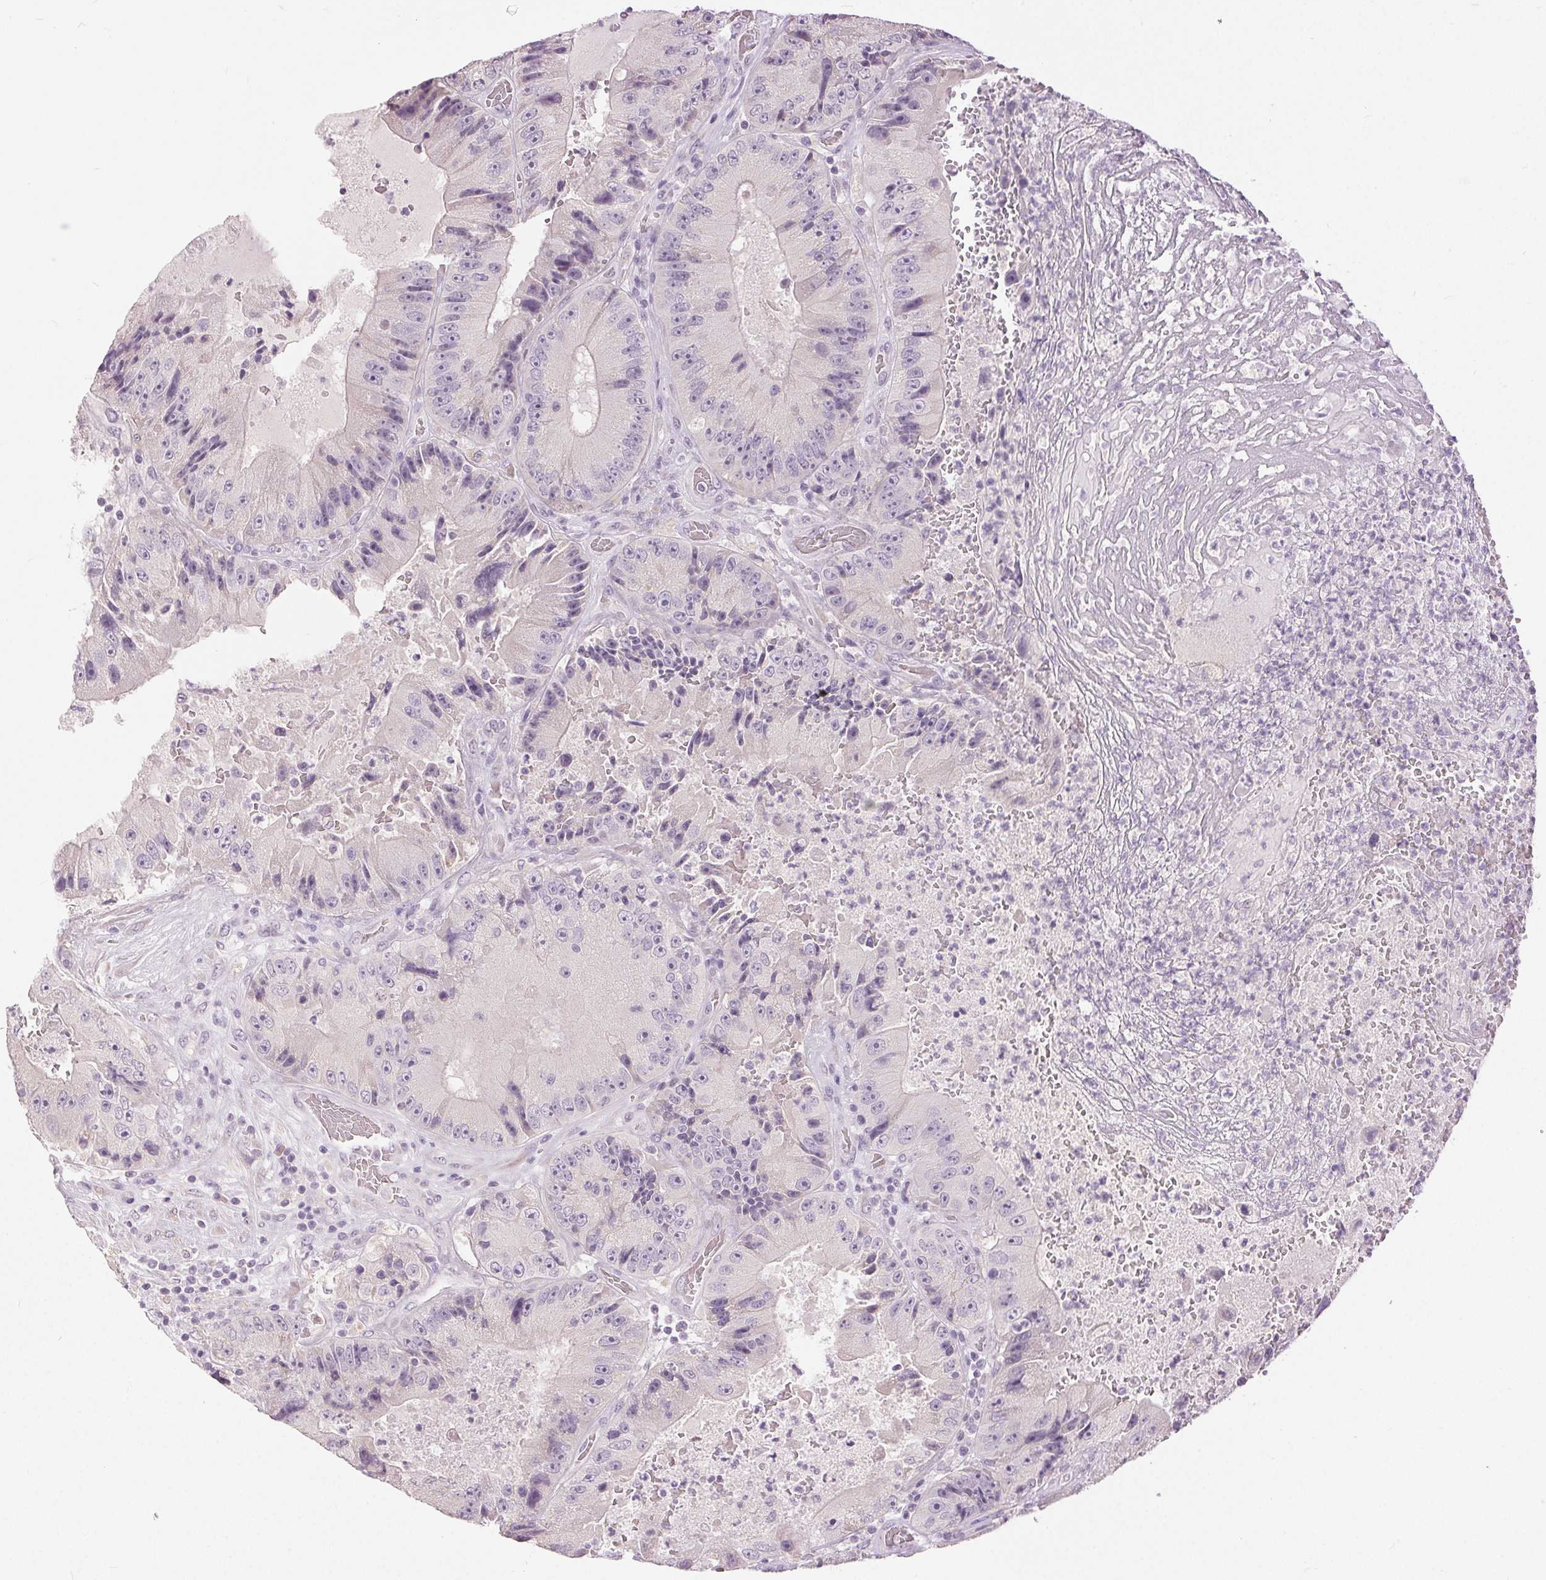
{"staining": {"intensity": "negative", "quantity": "none", "location": "none"}, "tissue": "colorectal cancer", "cell_type": "Tumor cells", "image_type": "cancer", "snomed": [{"axis": "morphology", "description": "Adenocarcinoma, NOS"}, {"axis": "topography", "description": "Colon"}], "caption": "This is a histopathology image of immunohistochemistry staining of colorectal cancer, which shows no expression in tumor cells. (Stains: DAB IHC with hematoxylin counter stain, Microscopy: brightfield microscopy at high magnification).", "gene": "DSG3", "patient": {"sex": "female", "age": 86}}